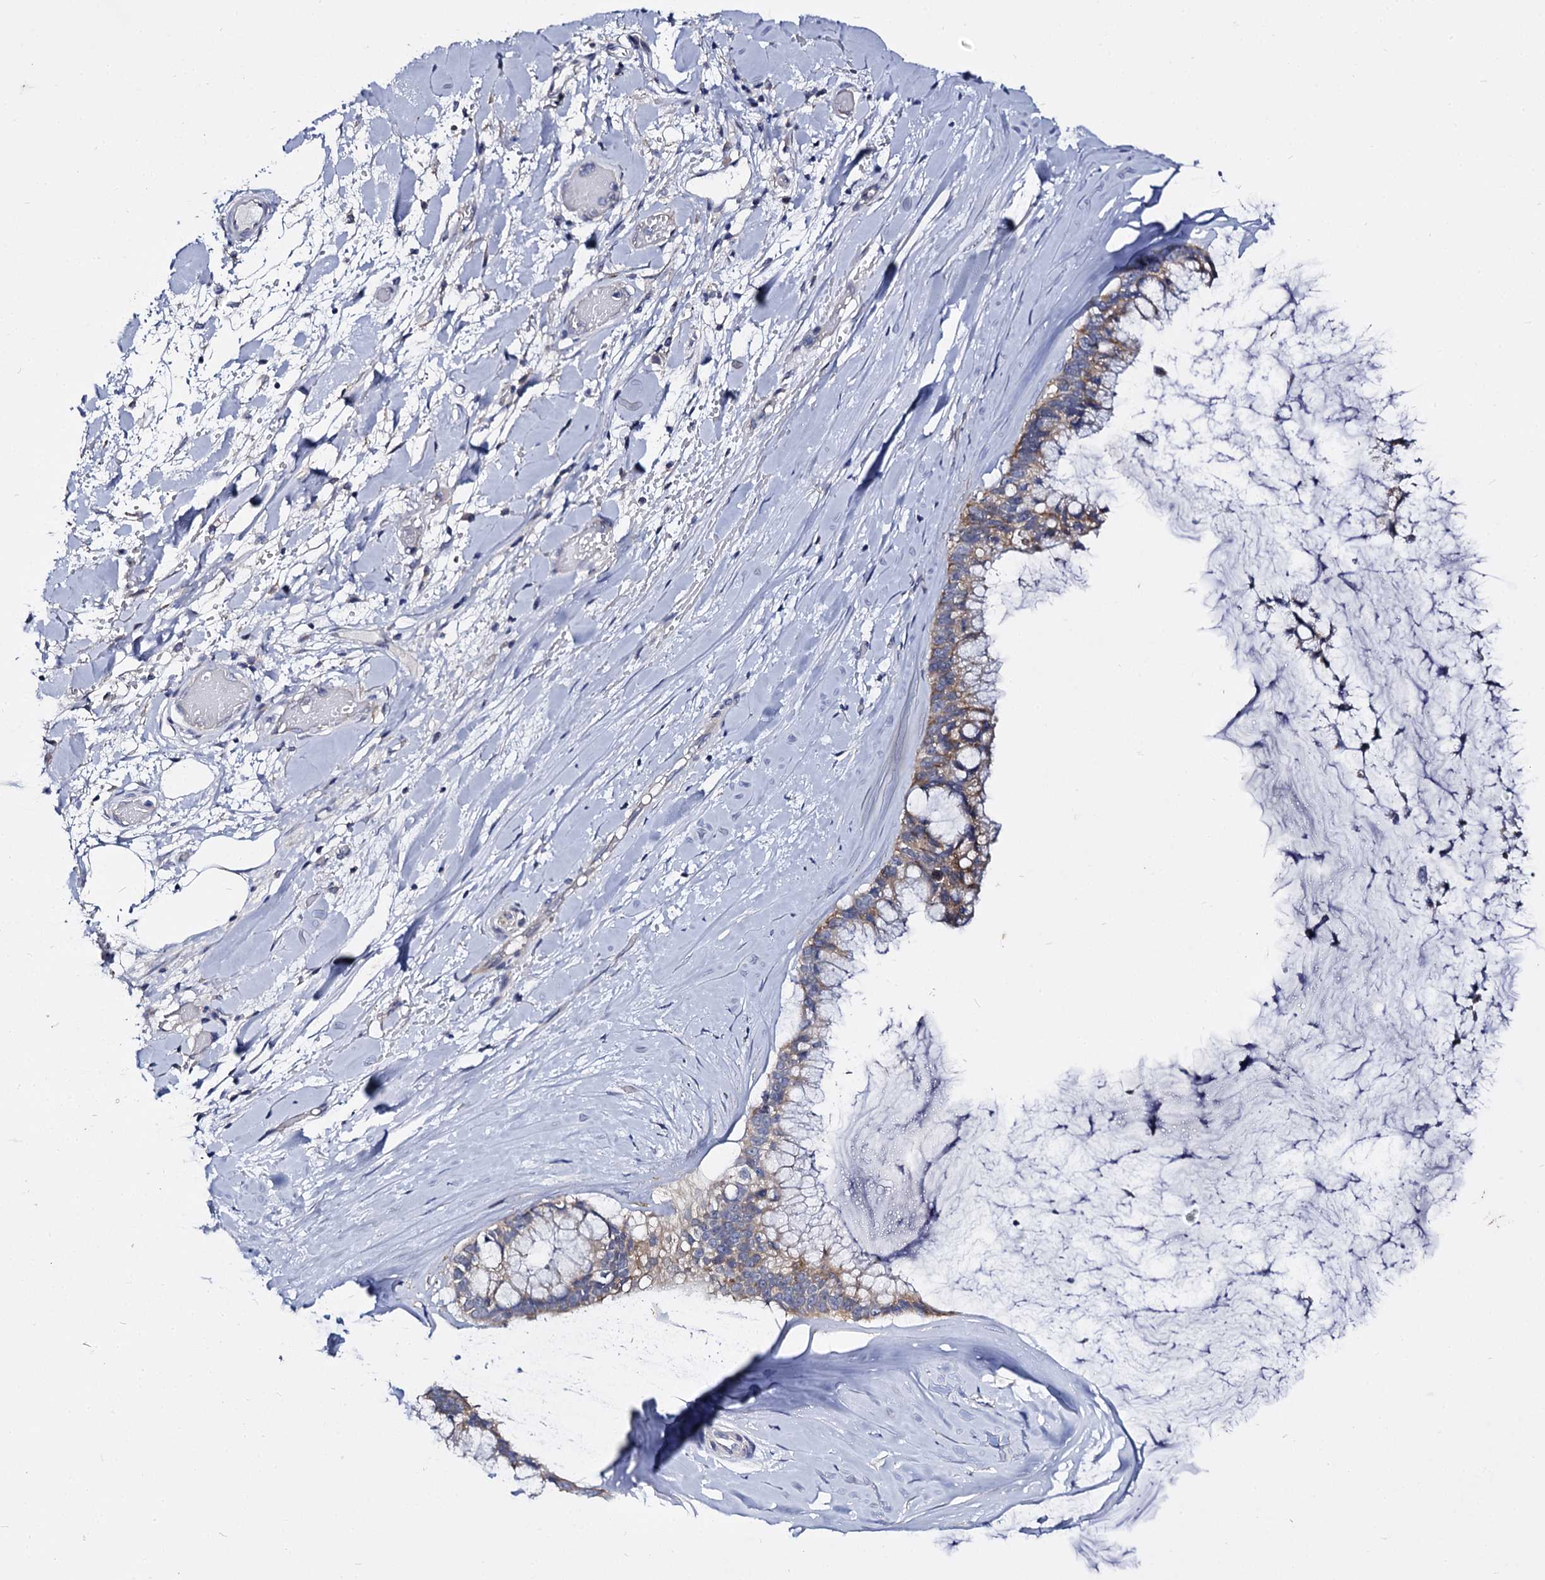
{"staining": {"intensity": "weak", "quantity": "25%-75%", "location": "cytoplasmic/membranous"}, "tissue": "ovarian cancer", "cell_type": "Tumor cells", "image_type": "cancer", "snomed": [{"axis": "morphology", "description": "Cystadenocarcinoma, mucinous, NOS"}, {"axis": "topography", "description": "Ovary"}], "caption": "Mucinous cystadenocarcinoma (ovarian) stained for a protein (brown) reveals weak cytoplasmic/membranous positive expression in approximately 25%-75% of tumor cells.", "gene": "PANX2", "patient": {"sex": "female", "age": 39}}